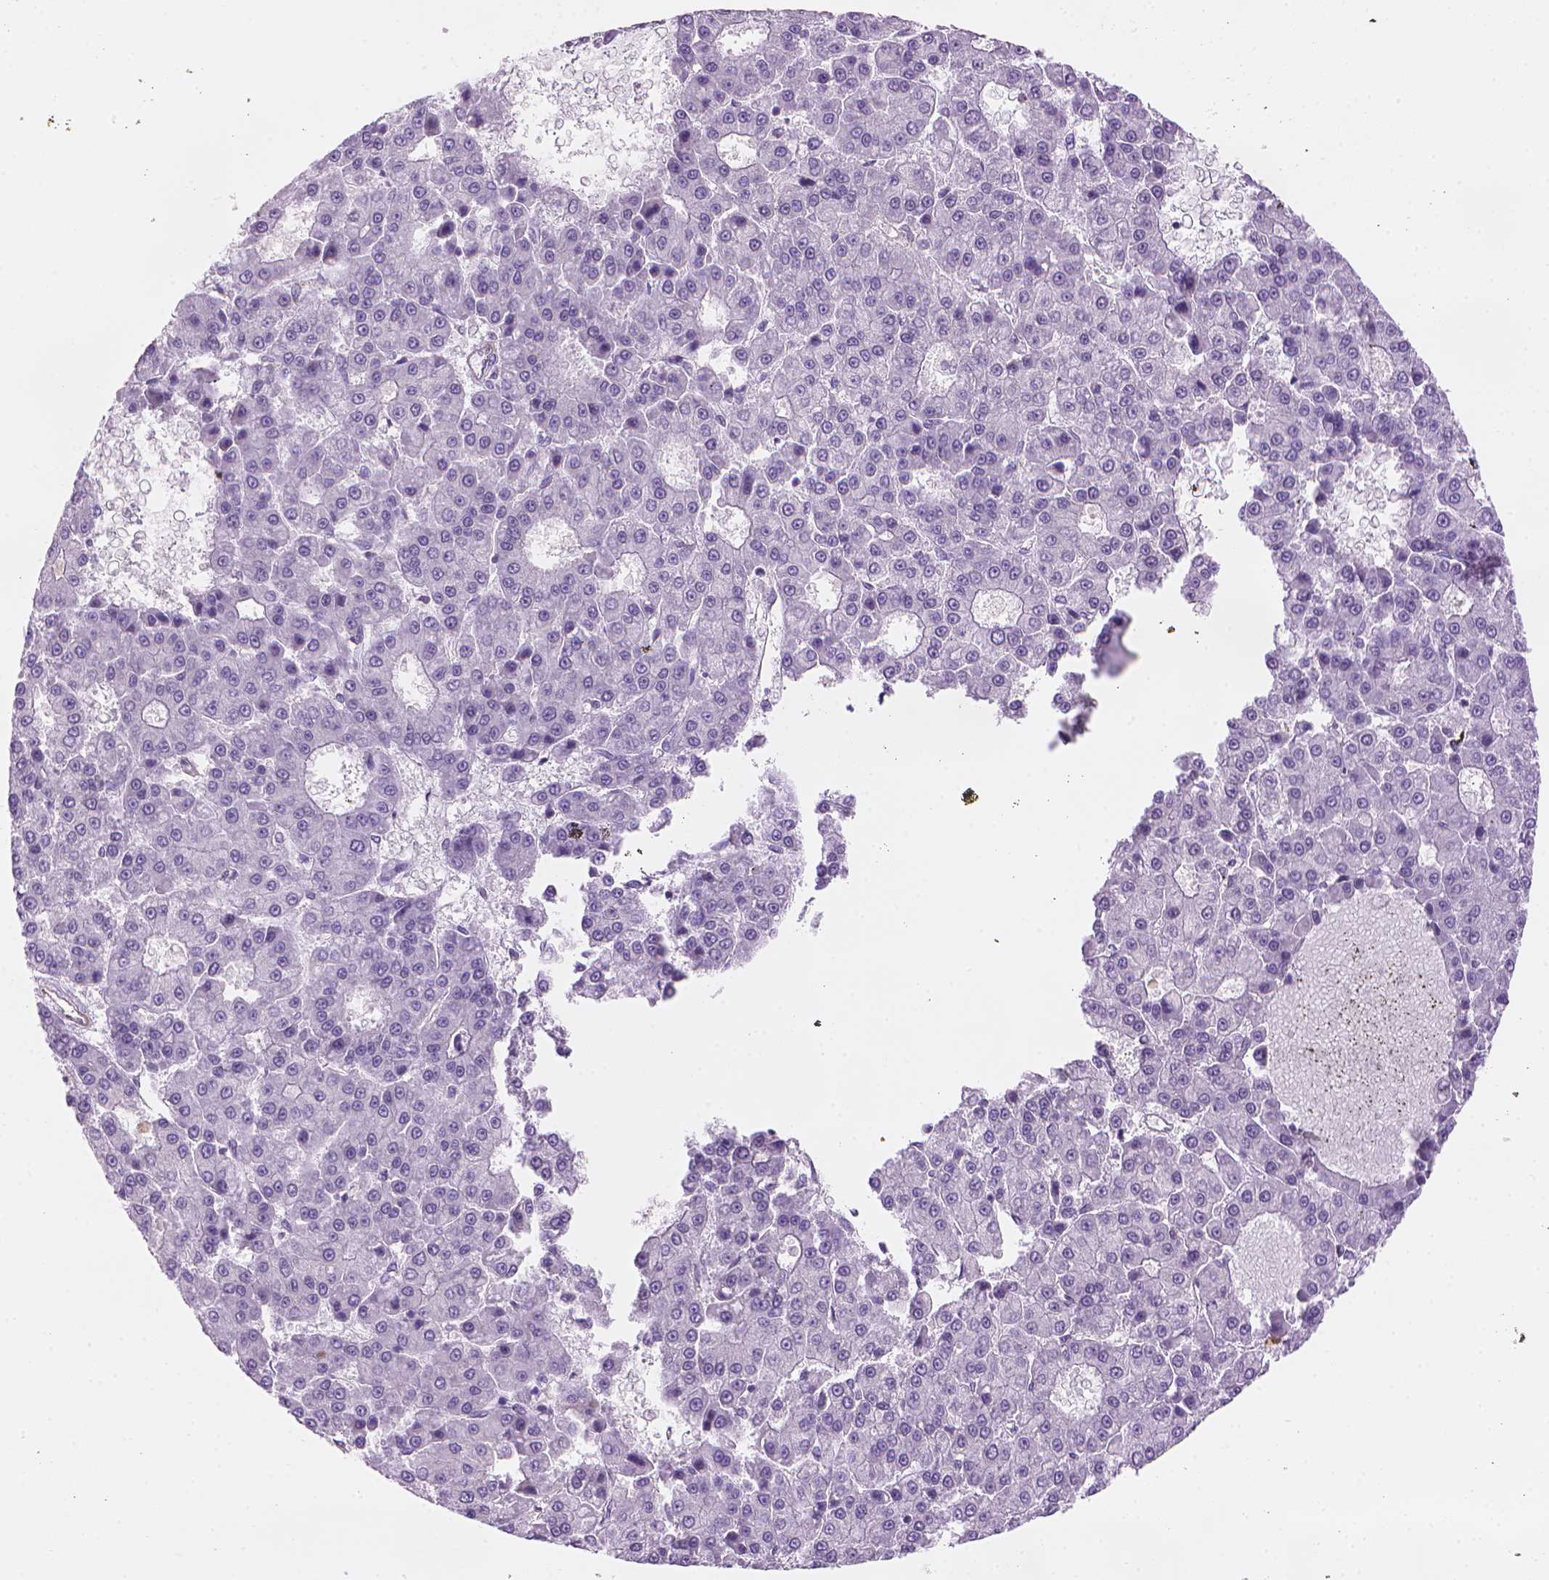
{"staining": {"intensity": "negative", "quantity": "none", "location": "none"}, "tissue": "liver cancer", "cell_type": "Tumor cells", "image_type": "cancer", "snomed": [{"axis": "morphology", "description": "Carcinoma, Hepatocellular, NOS"}, {"axis": "topography", "description": "Liver"}], "caption": "This histopathology image is of liver cancer stained with IHC to label a protein in brown with the nuclei are counter-stained blue. There is no expression in tumor cells.", "gene": "TMEM184A", "patient": {"sex": "male", "age": 70}}